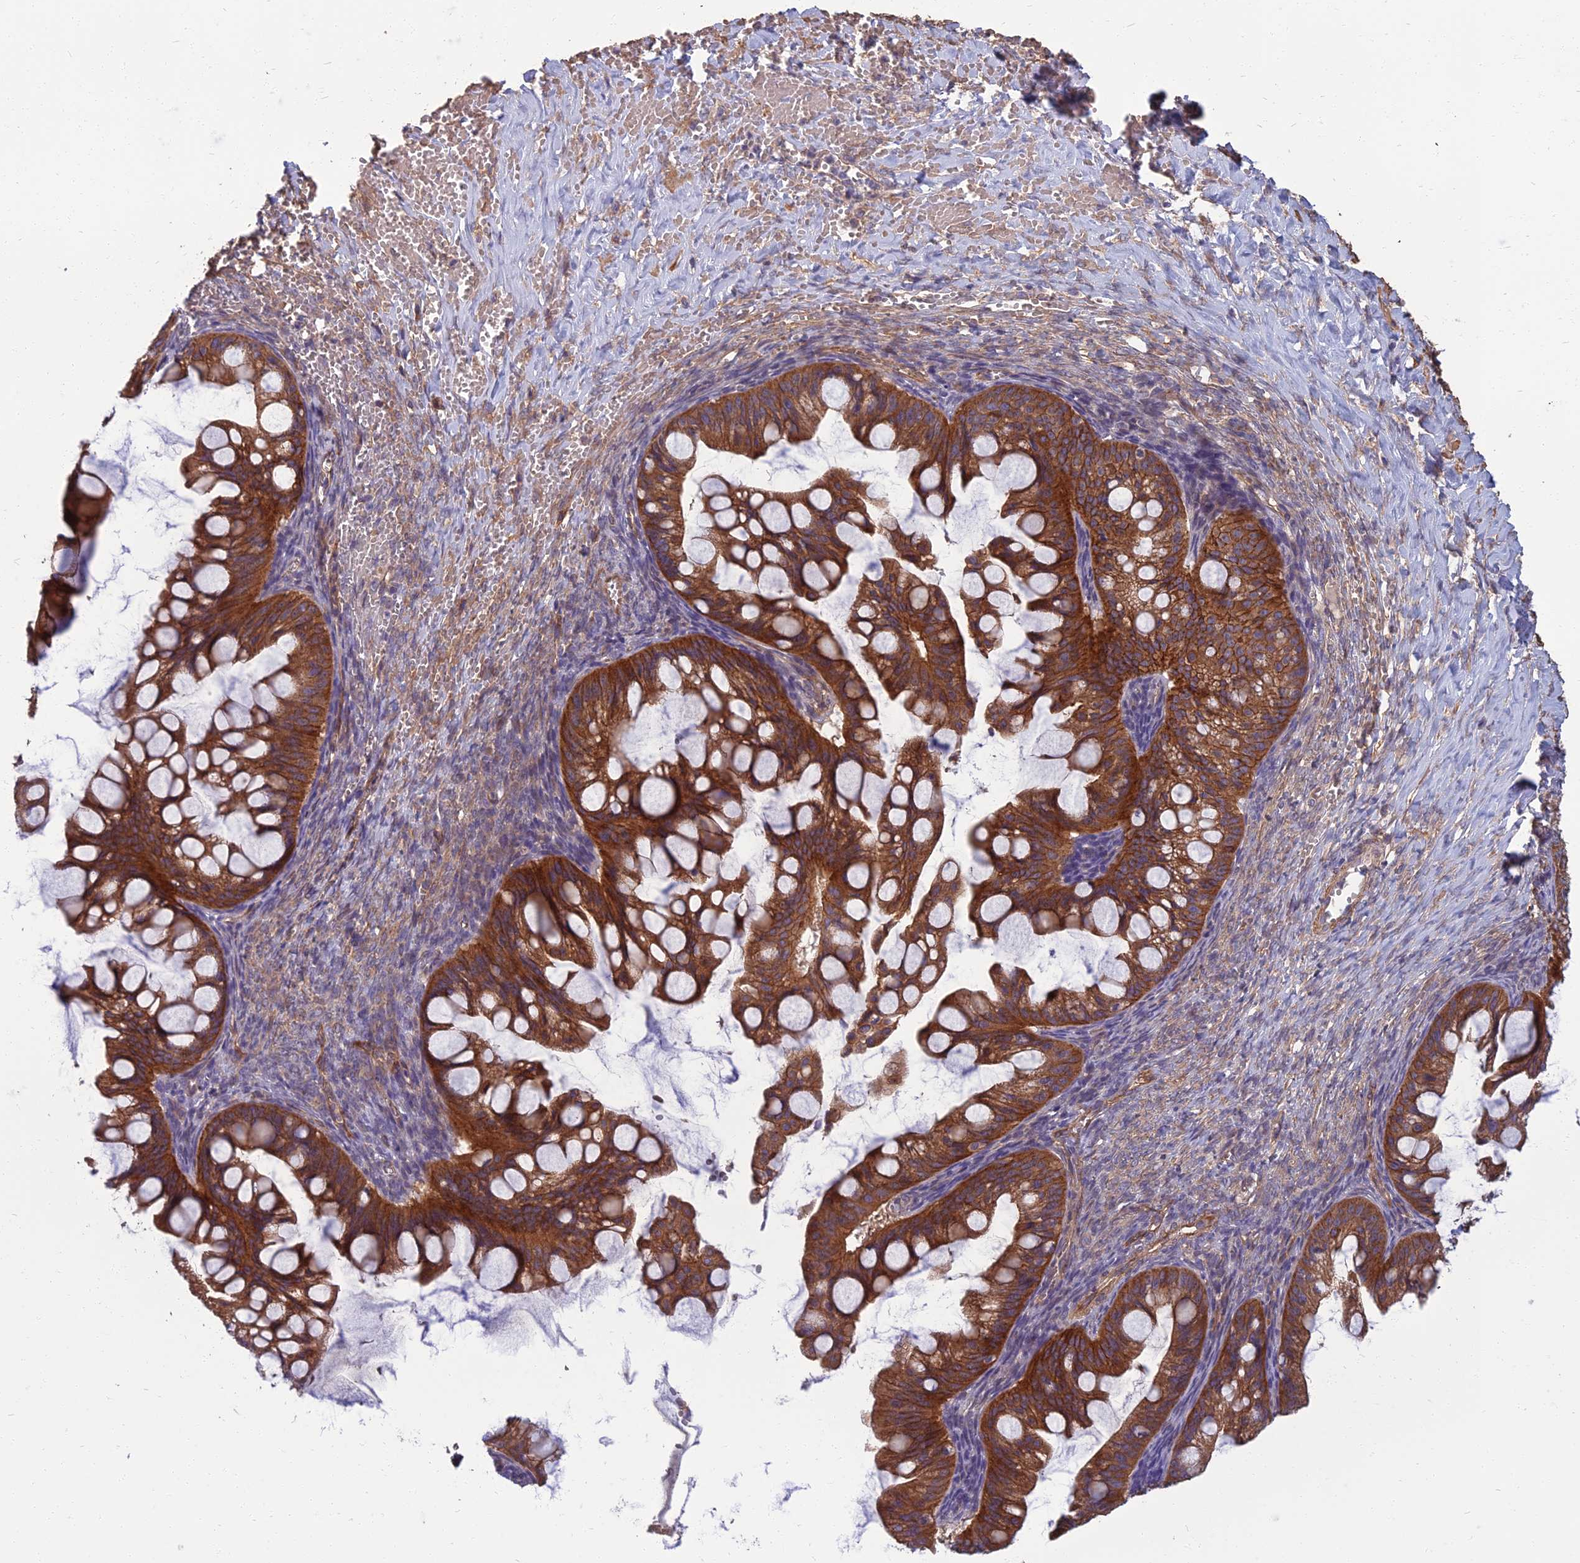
{"staining": {"intensity": "strong", "quantity": ">75%", "location": "cytoplasmic/membranous"}, "tissue": "ovarian cancer", "cell_type": "Tumor cells", "image_type": "cancer", "snomed": [{"axis": "morphology", "description": "Cystadenocarcinoma, mucinous, NOS"}, {"axis": "topography", "description": "Ovary"}], "caption": "Mucinous cystadenocarcinoma (ovarian) tissue displays strong cytoplasmic/membranous staining in about >75% of tumor cells, visualized by immunohistochemistry.", "gene": "WDR24", "patient": {"sex": "female", "age": 73}}